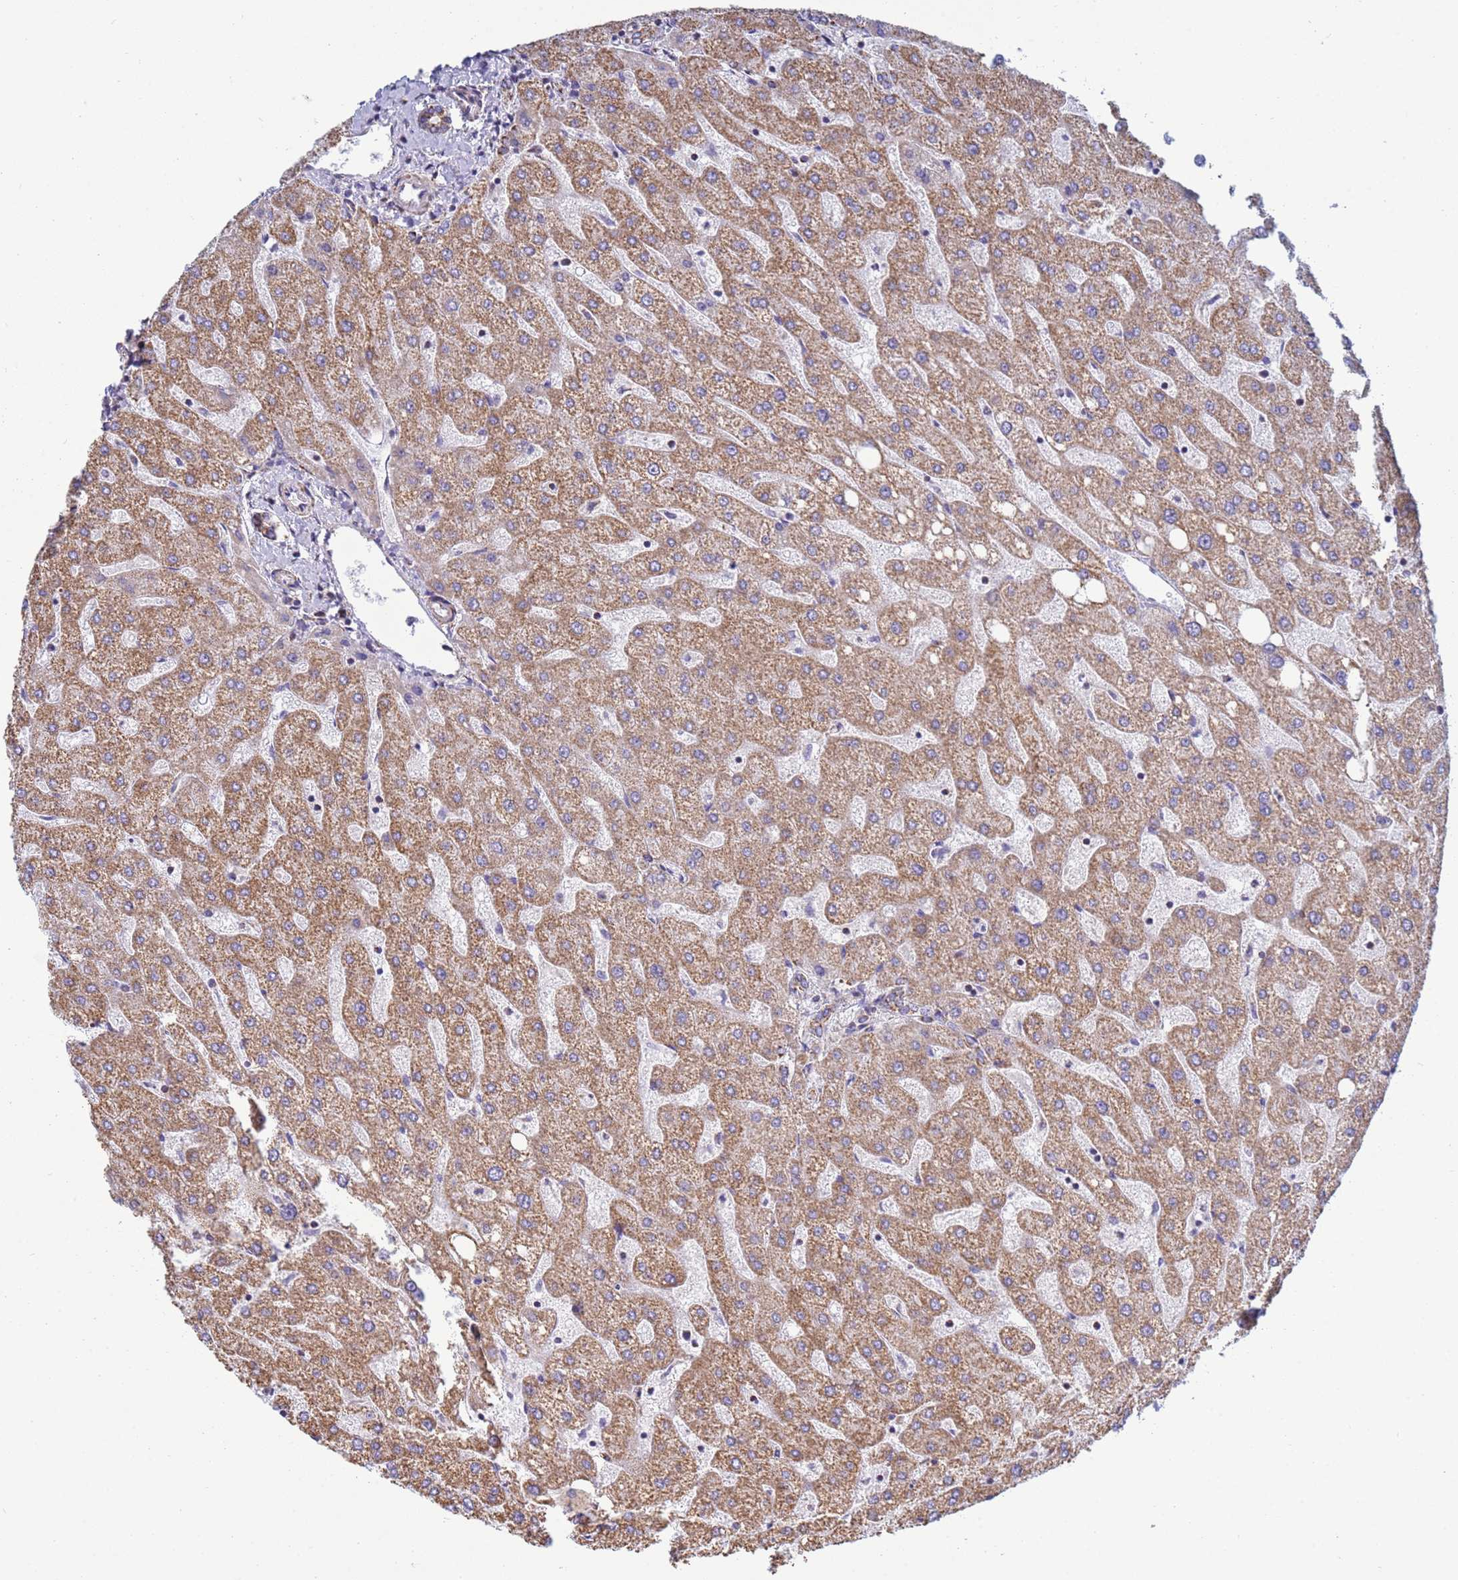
{"staining": {"intensity": "moderate", "quantity": ">75%", "location": "cytoplasmic/membranous"}, "tissue": "liver", "cell_type": "Cholangiocytes", "image_type": "normal", "snomed": [{"axis": "morphology", "description": "Normal tissue, NOS"}, {"axis": "topography", "description": "Liver"}], "caption": "Benign liver was stained to show a protein in brown. There is medium levels of moderate cytoplasmic/membranous staining in about >75% of cholangiocytes. (Brightfield microscopy of DAB IHC at high magnification).", "gene": "COQ4", "patient": {"sex": "male", "age": 67}}